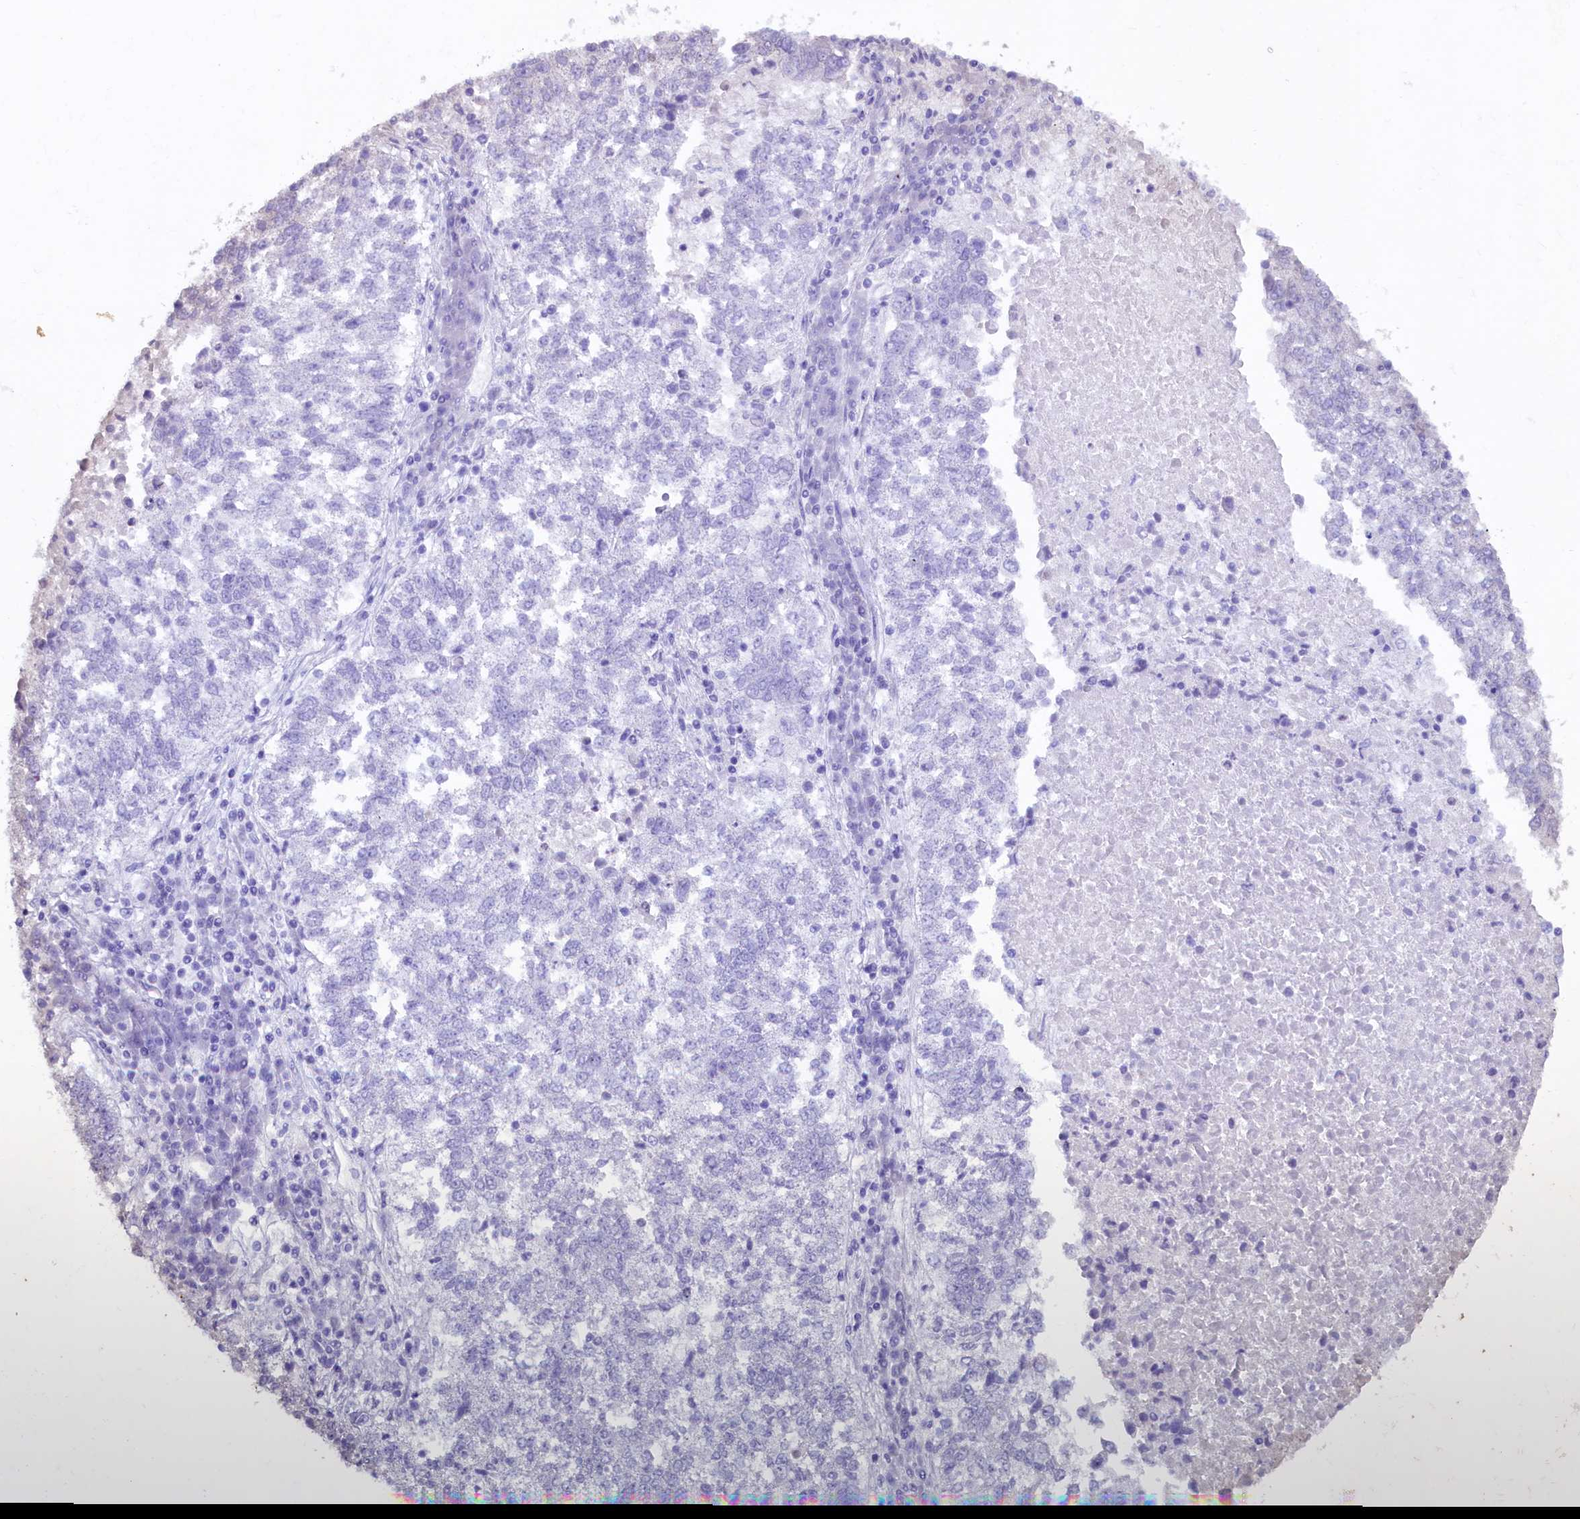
{"staining": {"intensity": "negative", "quantity": "none", "location": "none"}, "tissue": "lung cancer", "cell_type": "Tumor cells", "image_type": "cancer", "snomed": [{"axis": "morphology", "description": "Squamous cell carcinoma, NOS"}, {"axis": "topography", "description": "Lung"}], "caption": "Immunohistochemistry (IHC) micrograph of neoplastic tissue: lung cancer stained with DAB (3,3'-diaminobenzidine) displays no significant protein staining in tumor cells.", "gene": "STARD5", "patient": {"sex": "male", "age": 73}}